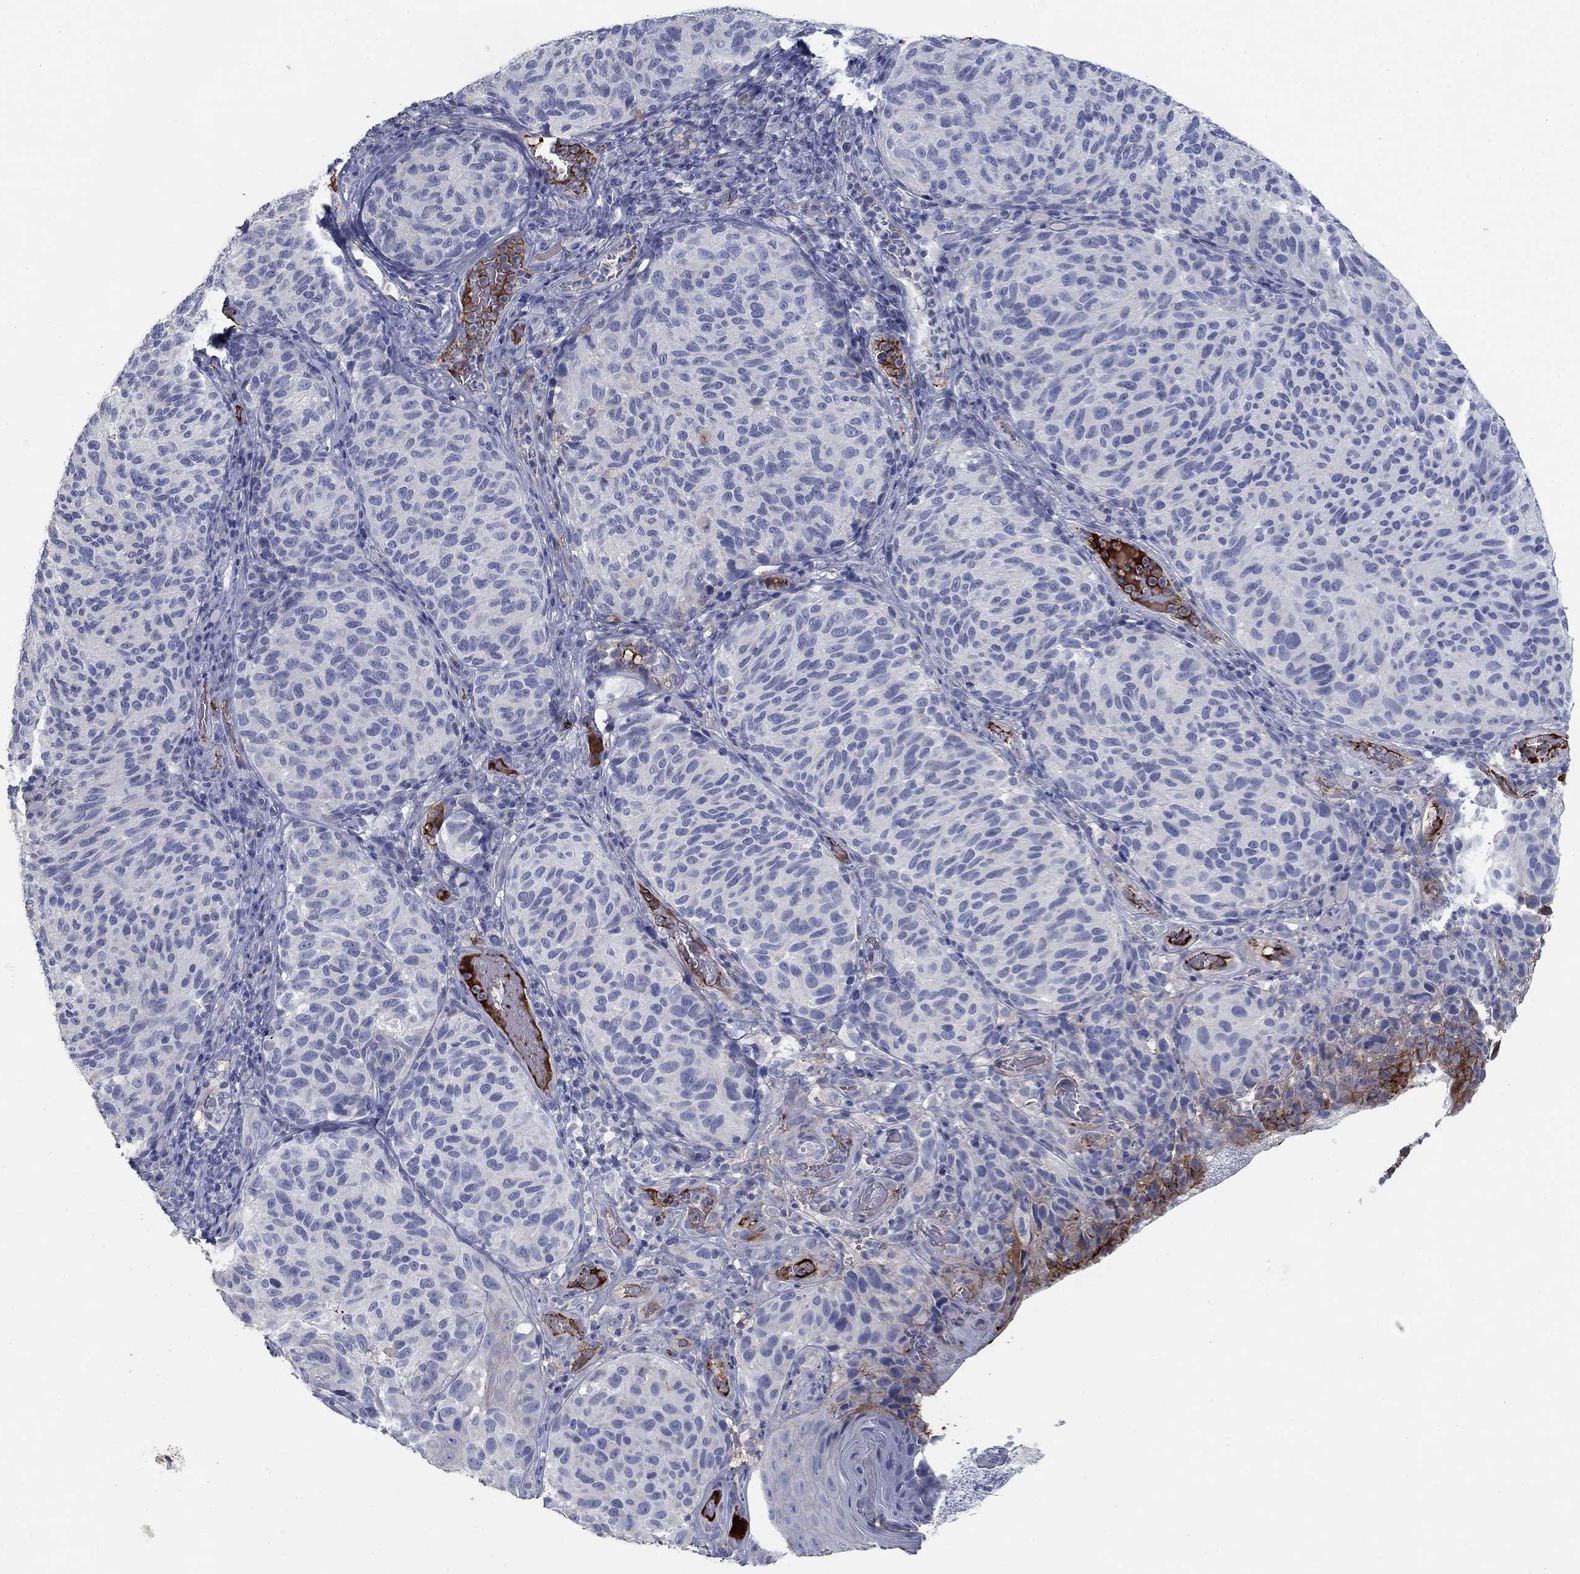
{"staining": {"intensity": "negative", "quantity": "none", "location": "none"}, "tissue": "melanoma", "cell_type": "Tumor cells", "image_type": "cancer", "snomed": [{"axis": "morphology", "description": "Malignant melanoma, NOS"}, {"axis": "topography", "description": "Skin"}], "caption": "An image of melanoma stained for a protein shows no brown staining in tumor cells.", "gene": "APOC3", "patient": {"sex": "female", "age": 73}}